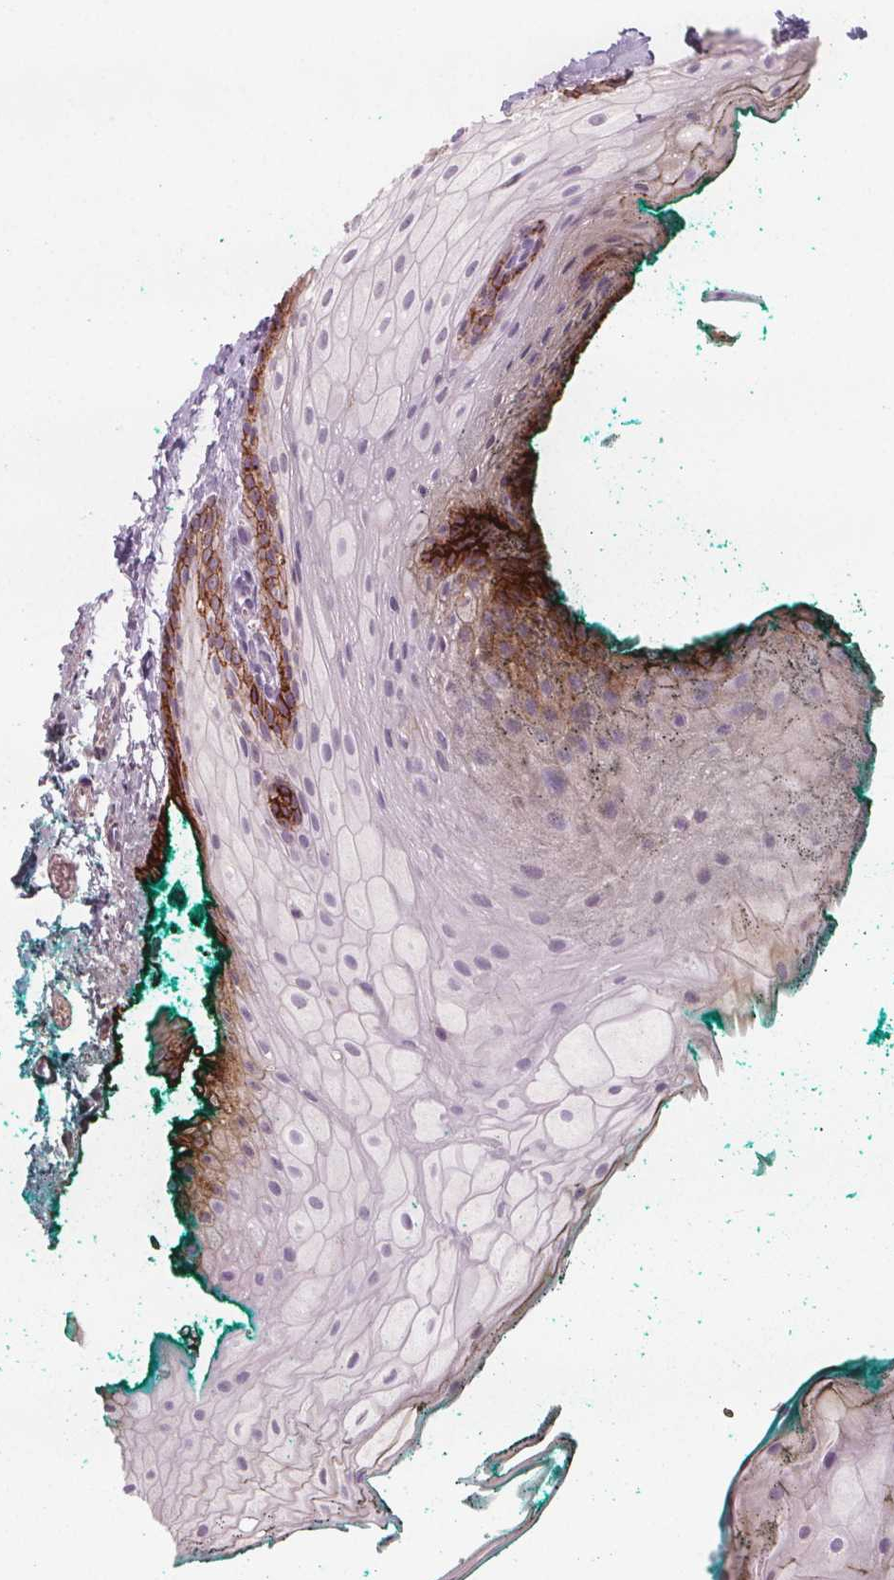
{"staining": {"intensity": "moderate", "quantity": "25%-75%", "location": "cytoplasmic/membranous"}, "tissue": "oral mucosa", "cell_type": "Squamous epithelial cells", "image_type": "normal", "snomed": [{"axis": "morphology", "description": "Normal tissue, NOS"}, {"axis": "topography", "description": "Oral tissue"}], "caption": "Immunohistochemical staining of normal oral mucosa displays 25%-75% levels of moderate cytoplasmic/membranous protein staining in about 25%-75% of squamous epithelial cells. (Stains: DAB in brown, nuclei in blue, Microscopy: brightfield microscopy at high magnification).", "gene": "ATP1A1", "patient": {"sex": "female", "age": 68}}